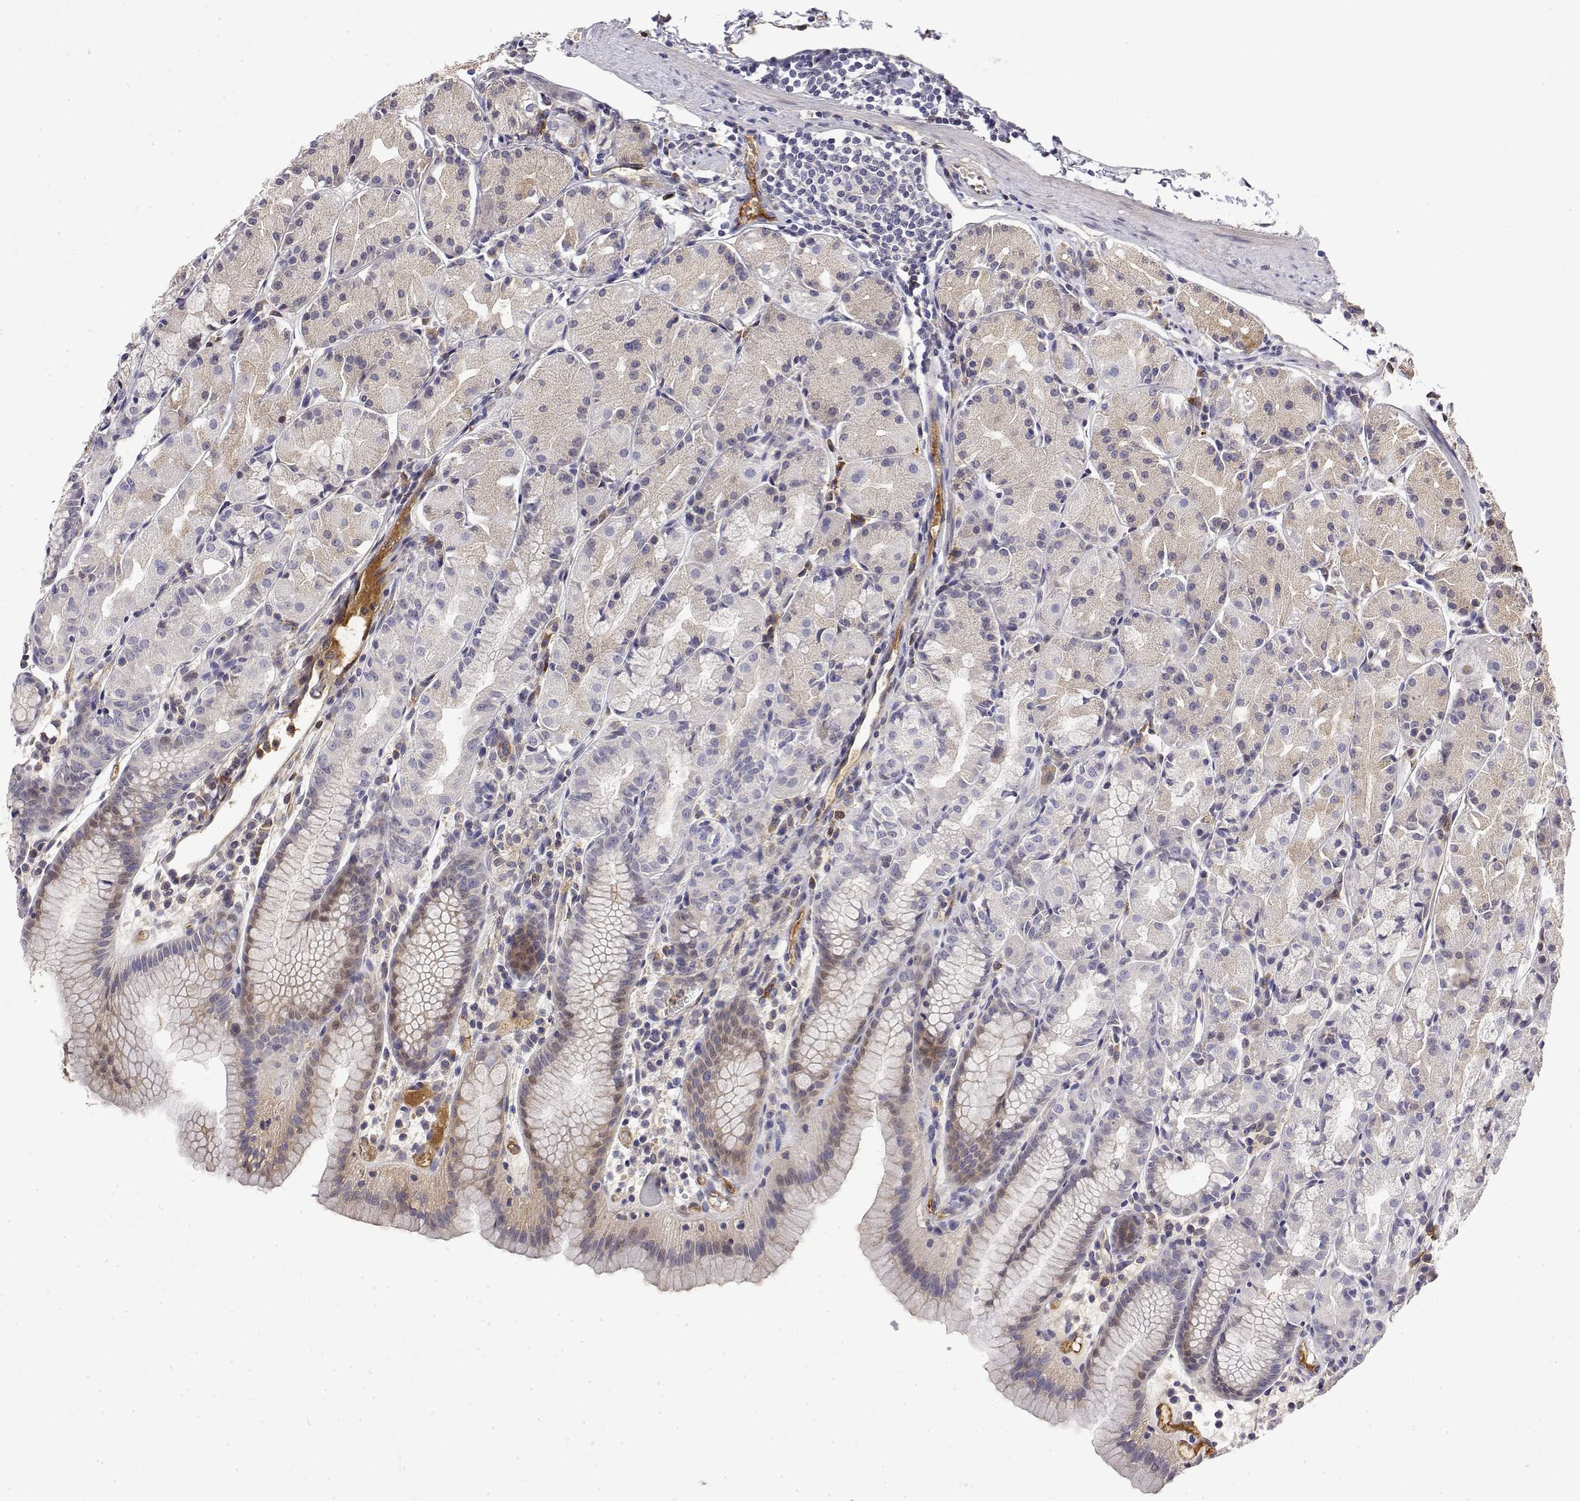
{"staining": {"intensity": "weak", "quantity": "<25%", "location": "cytoplasmic/membranous"}, "tissue": "stomach", "cell_type": "Glandular cells", "image_type": "normal", "snomed": [{"axis": "morphology", "description": "Normal tissue, NOS"}, {"axis": "topography", "description": "Stomach, upper"}], "caption": "Unremarkable stomach was stained to show a protein in brown. There is no significant expression in glandular cells. Brightfield microscopy of immunohistochemistry (IHC) stained with DAB (3,3'-diaminobenzidine) (brown) and hematoxylin (blue), captured at high magnification.", "gene": "IGFBP4", "patient": {"sex": "male", "age": 47}}